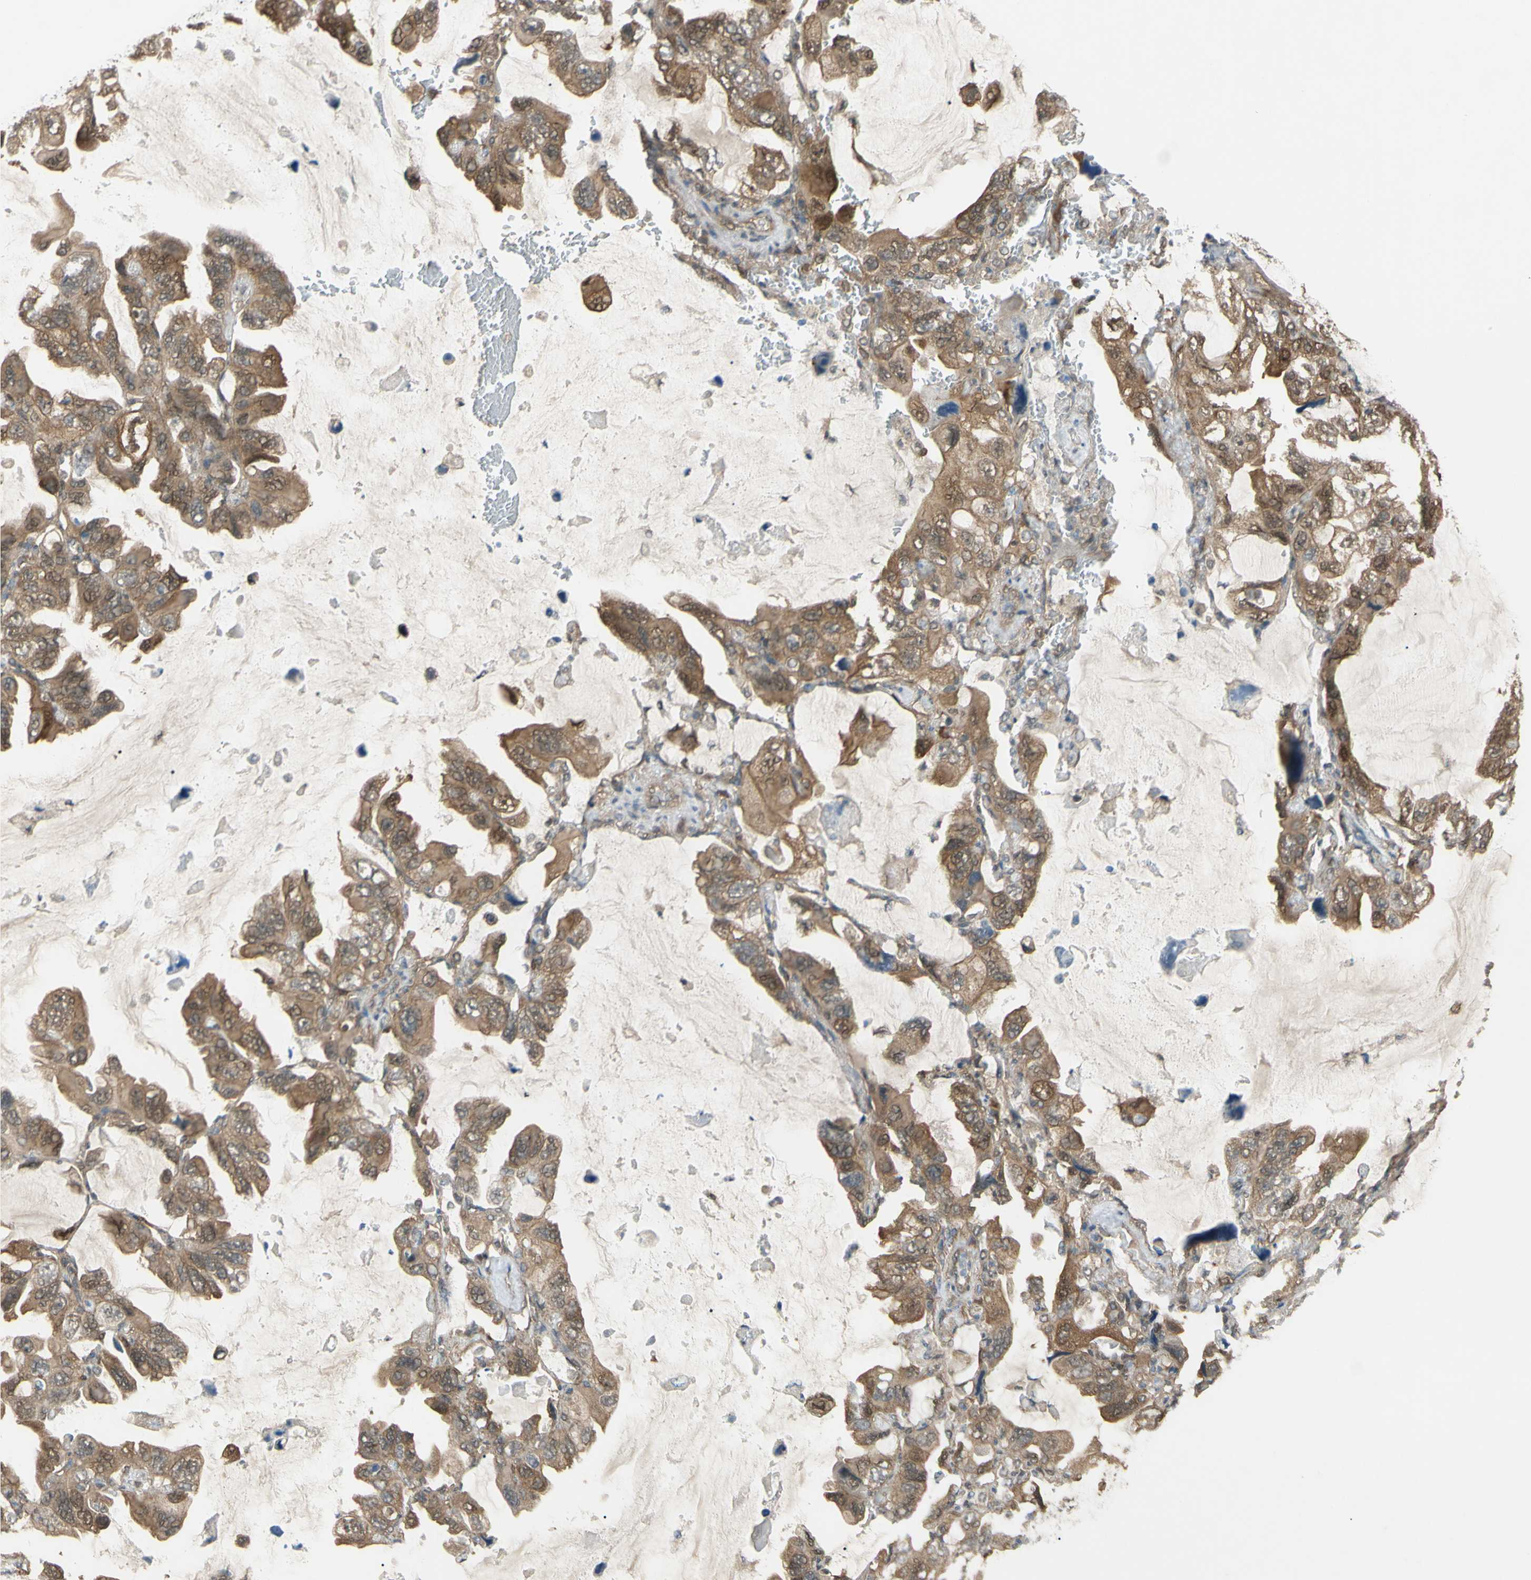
{"staining": {"intensity": "moderate", "quantity": ">75%", "location": "cytoplasmic/membranous"}, "tissue": "lung cancer", "cell_type": "Tumor cells", "image_type": "cancer", "snomed": [{"axis": "morphology", "description": "Squamous cell carcinoma, NOS"}, {"axis": "topography", "description": "Lung"}], "caption": "There is medium levels of moderate cytoplasmic/membranous expression in tumor cells of squamous cell carcinoma (lung), as demonstrated by immunohistochemical staining (brown color).", "gene": "YWHAQ", "patient": {"sex": "female", "age": 73}}